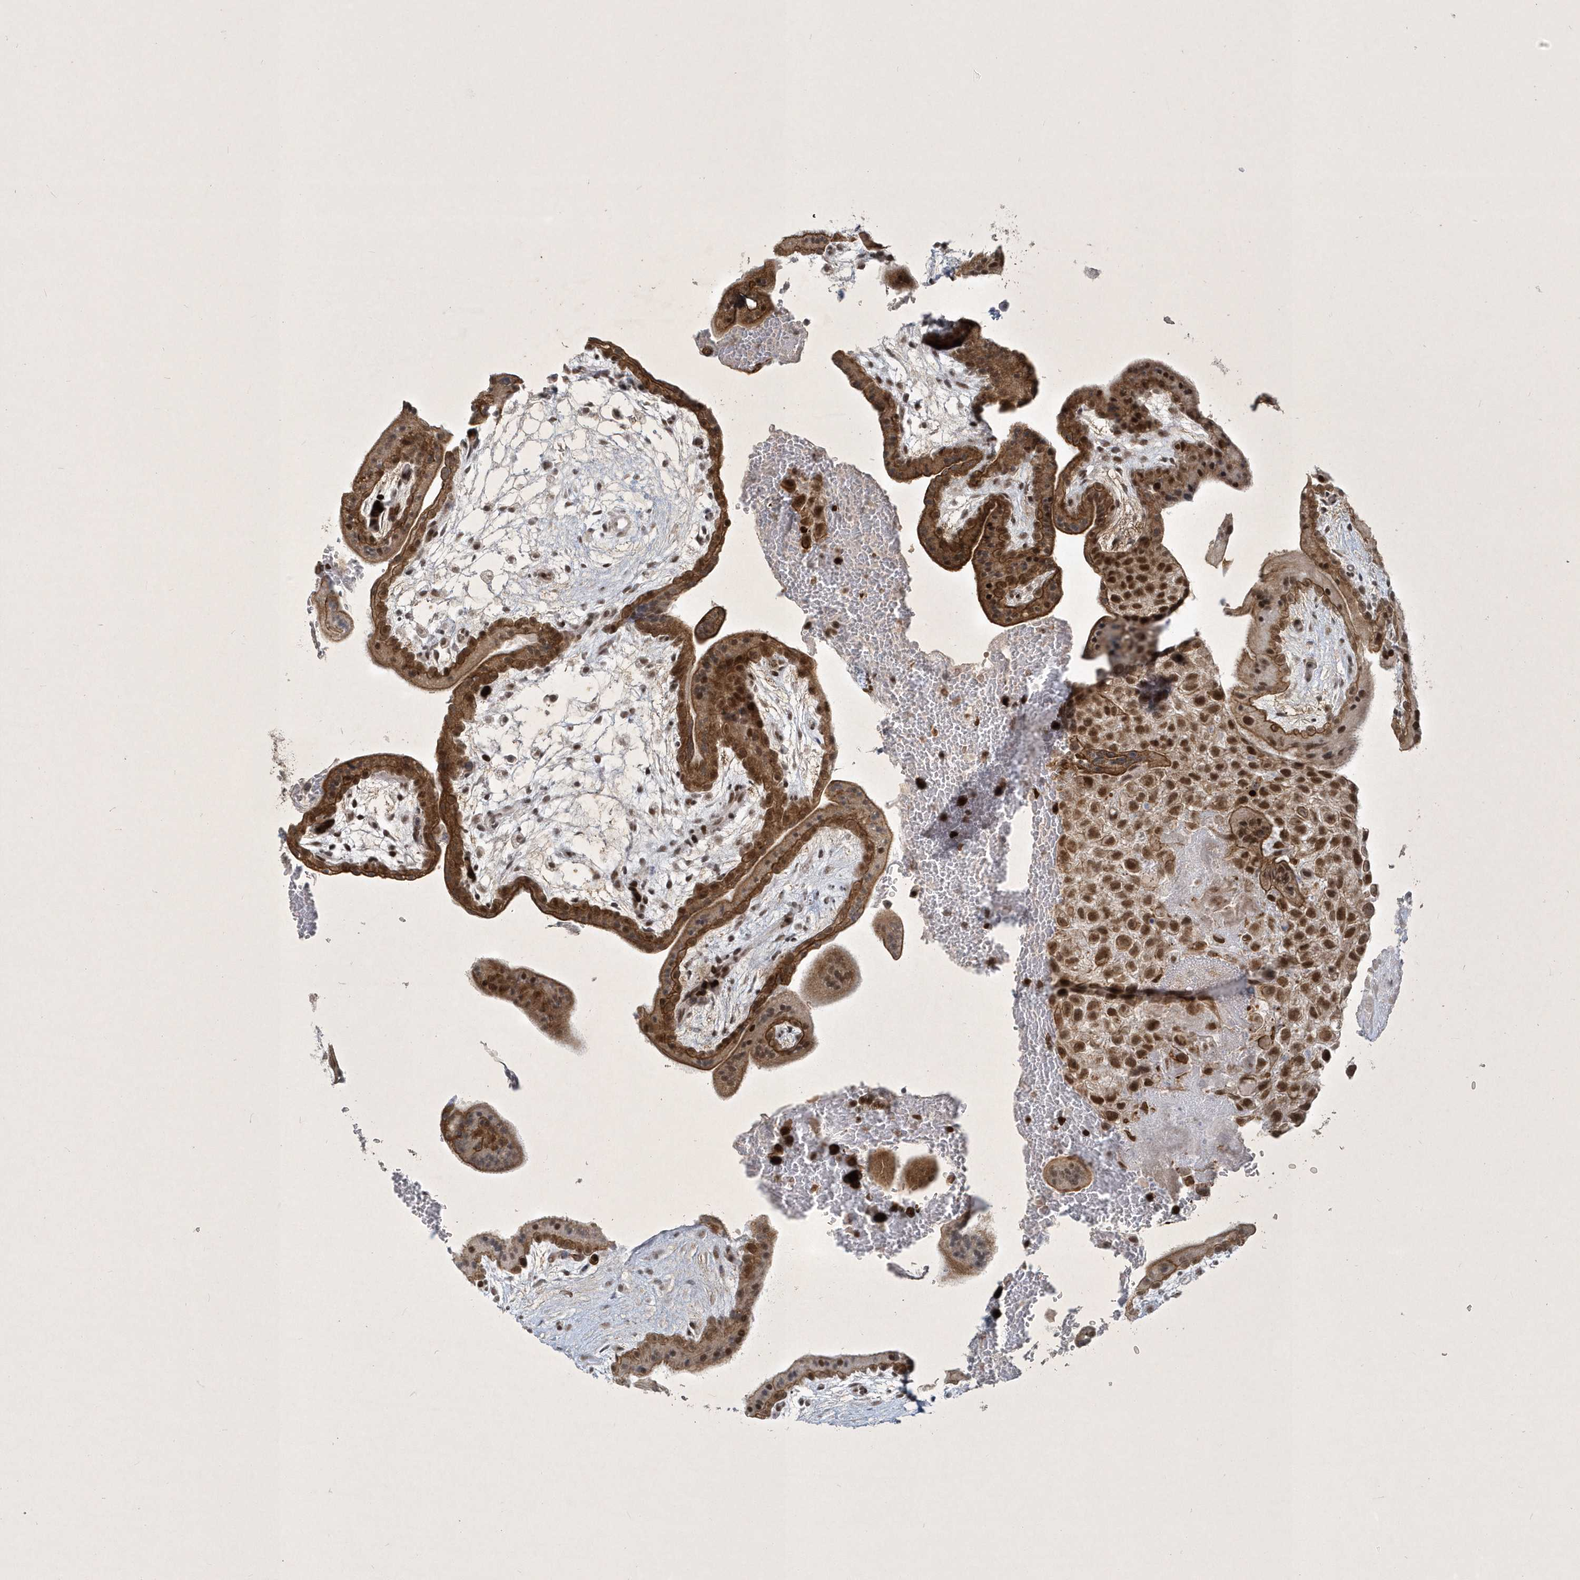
{"staining": {"intensity": "moderate", "quantity": ">75%", "location": "cytoplasmic/membranous,nuclear"}, "tissue": "placenta", "cell_type": "Decidual cells", "image_type": "normal", "snomed": [{"axis": "morphology", "description": "Normal tissue, NOS"}, {"axis": "topography", "description": "Placenta"}], "caption": "Decidual cells reveal moderate cytoplasmic/membranous,nuclear staining in about >75% of cells in benign placenta. (Brightfield microscopy of DAB IHC at high magnification).", "gene": "ZBTB9", "patient": {"sex": "female", "age": 35}}